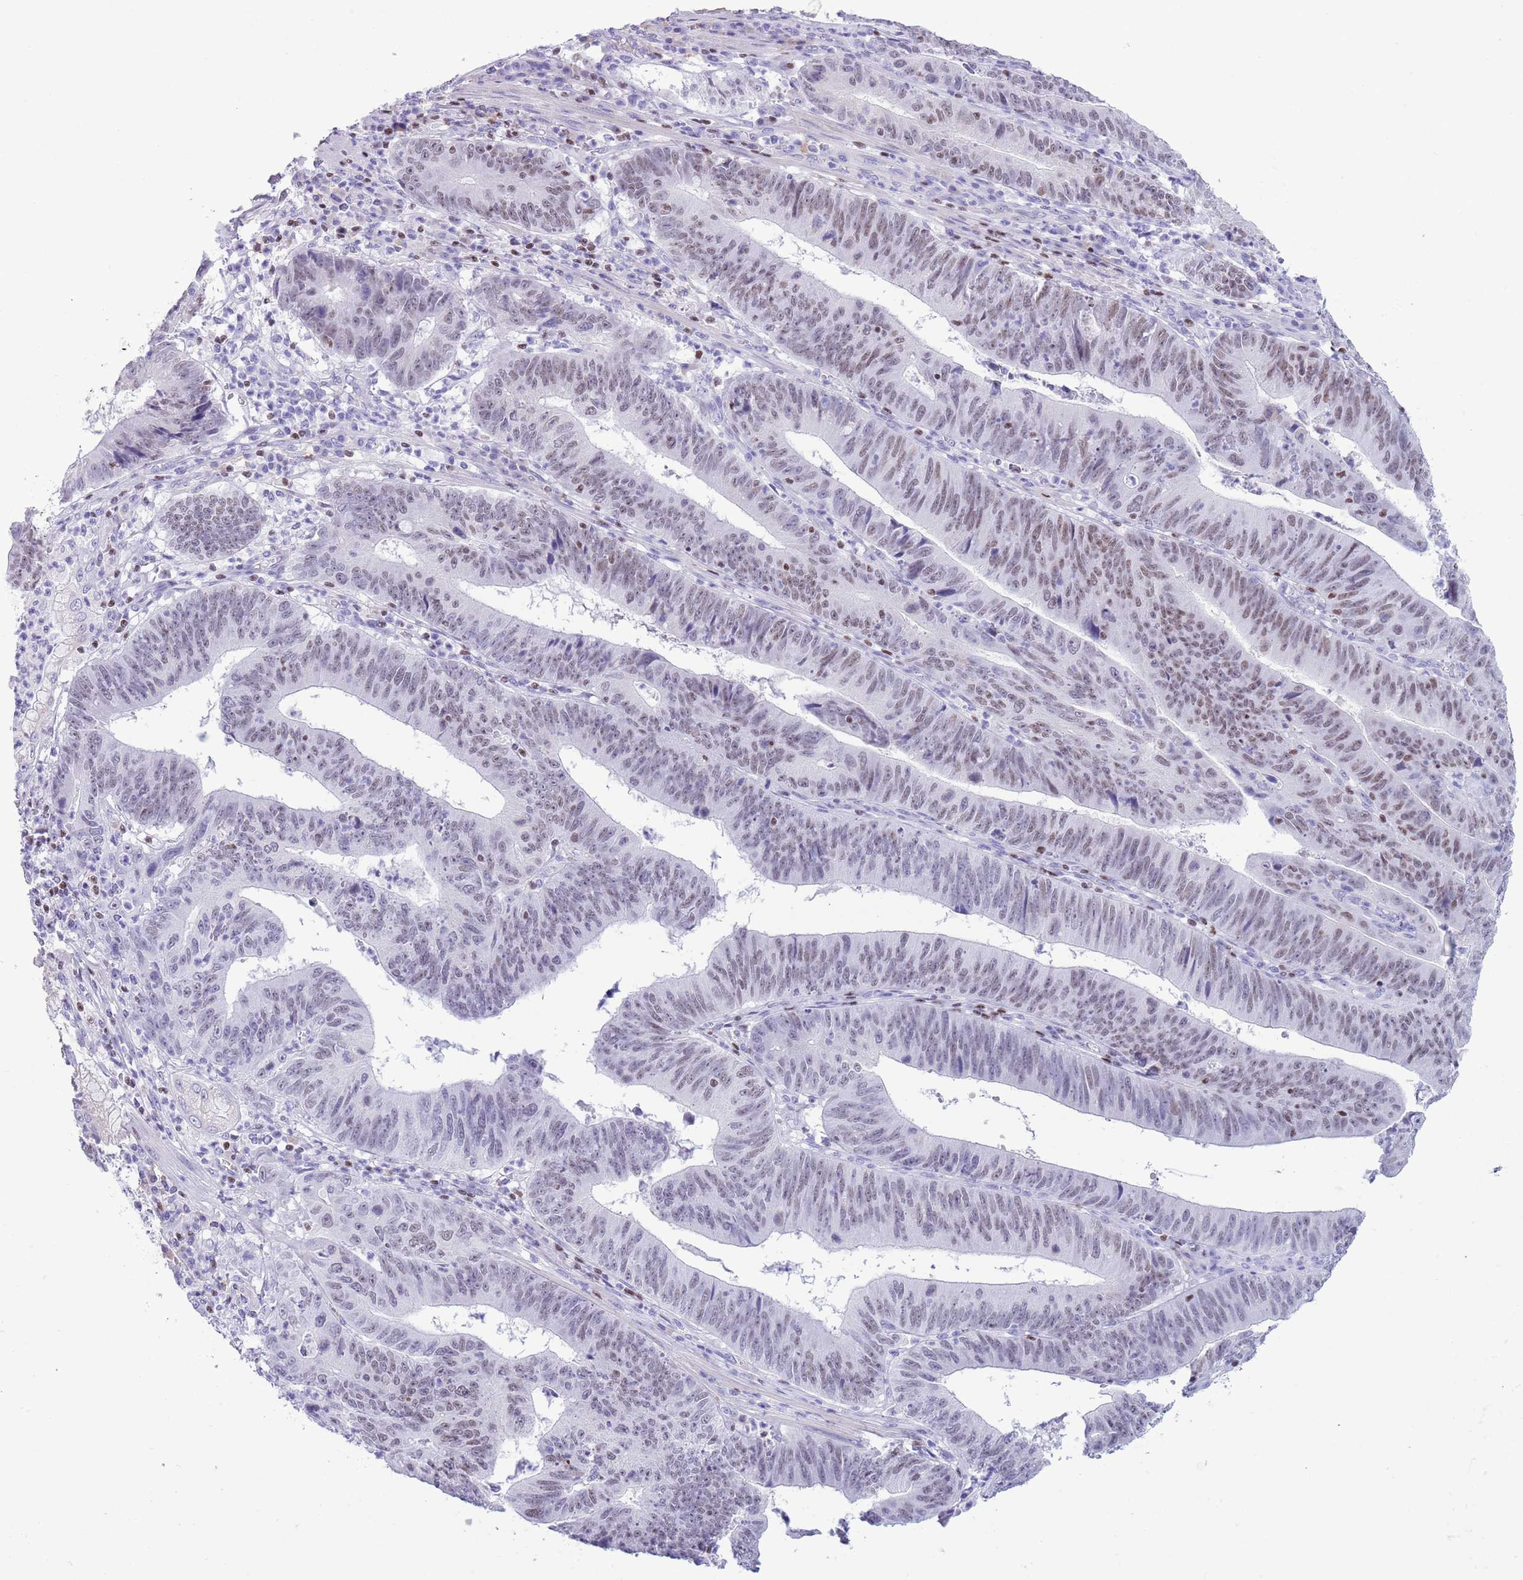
{"staining": {"intensity": "weak", "quantity": "25%-75%", "location": "nuclear"}, "tissue": "stomach cancer", "cell_type": "Tumor cells", "image_type": "cancer", "snomed": [{"axis": "morphology", "description": "Adenocarcinoma, NOS"}, {"axis": "topography", "description": "Stomach"}], "caption": "Brown immunohistochemical staining in human stomach cancer (adenocarcinoma) exhibits weak nuclear positivity in approximately 25%-75% of tumor cells.", "gene": "BCL11B", "patient": {"sex": "male", "age": 59}}